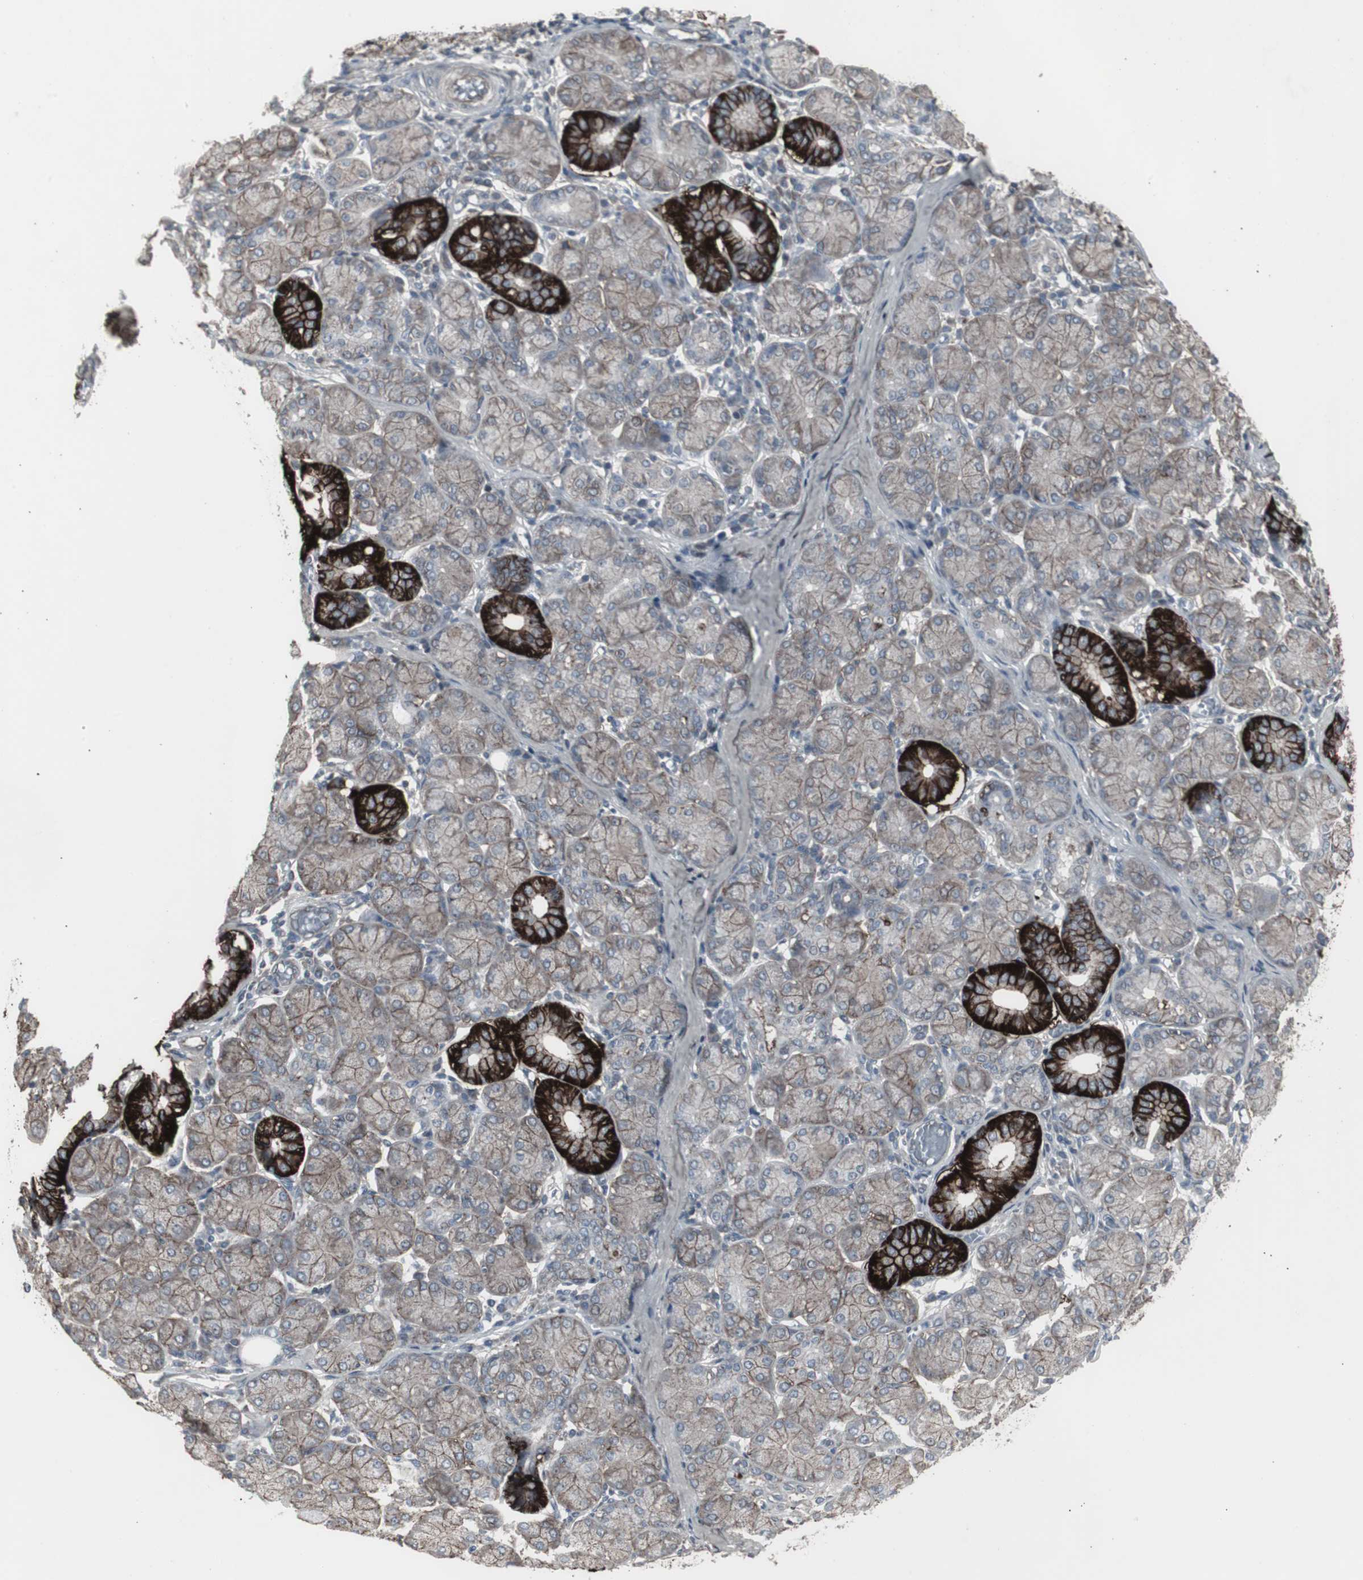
{"staining": {"intensity": "strong", "quantity": "<25%", "location": "cytoplasmic/membranous"}, "tissue": "salivary gland", "cell_type": "Glandular cells", "image_type": "normal", "snomed": [{"axis": "morphology", "description": "Normal tissue, NOS"}, {"axis": "topography", "description": "Salivary gland"}], "caption": "Salivary gland stained with a brown dye shows strong cytoplasmic/membranous positive positivity in approximately <25% of glandular cells.", "gene": "SSTR2", "patient": {"sex": "female", "age": 24}}